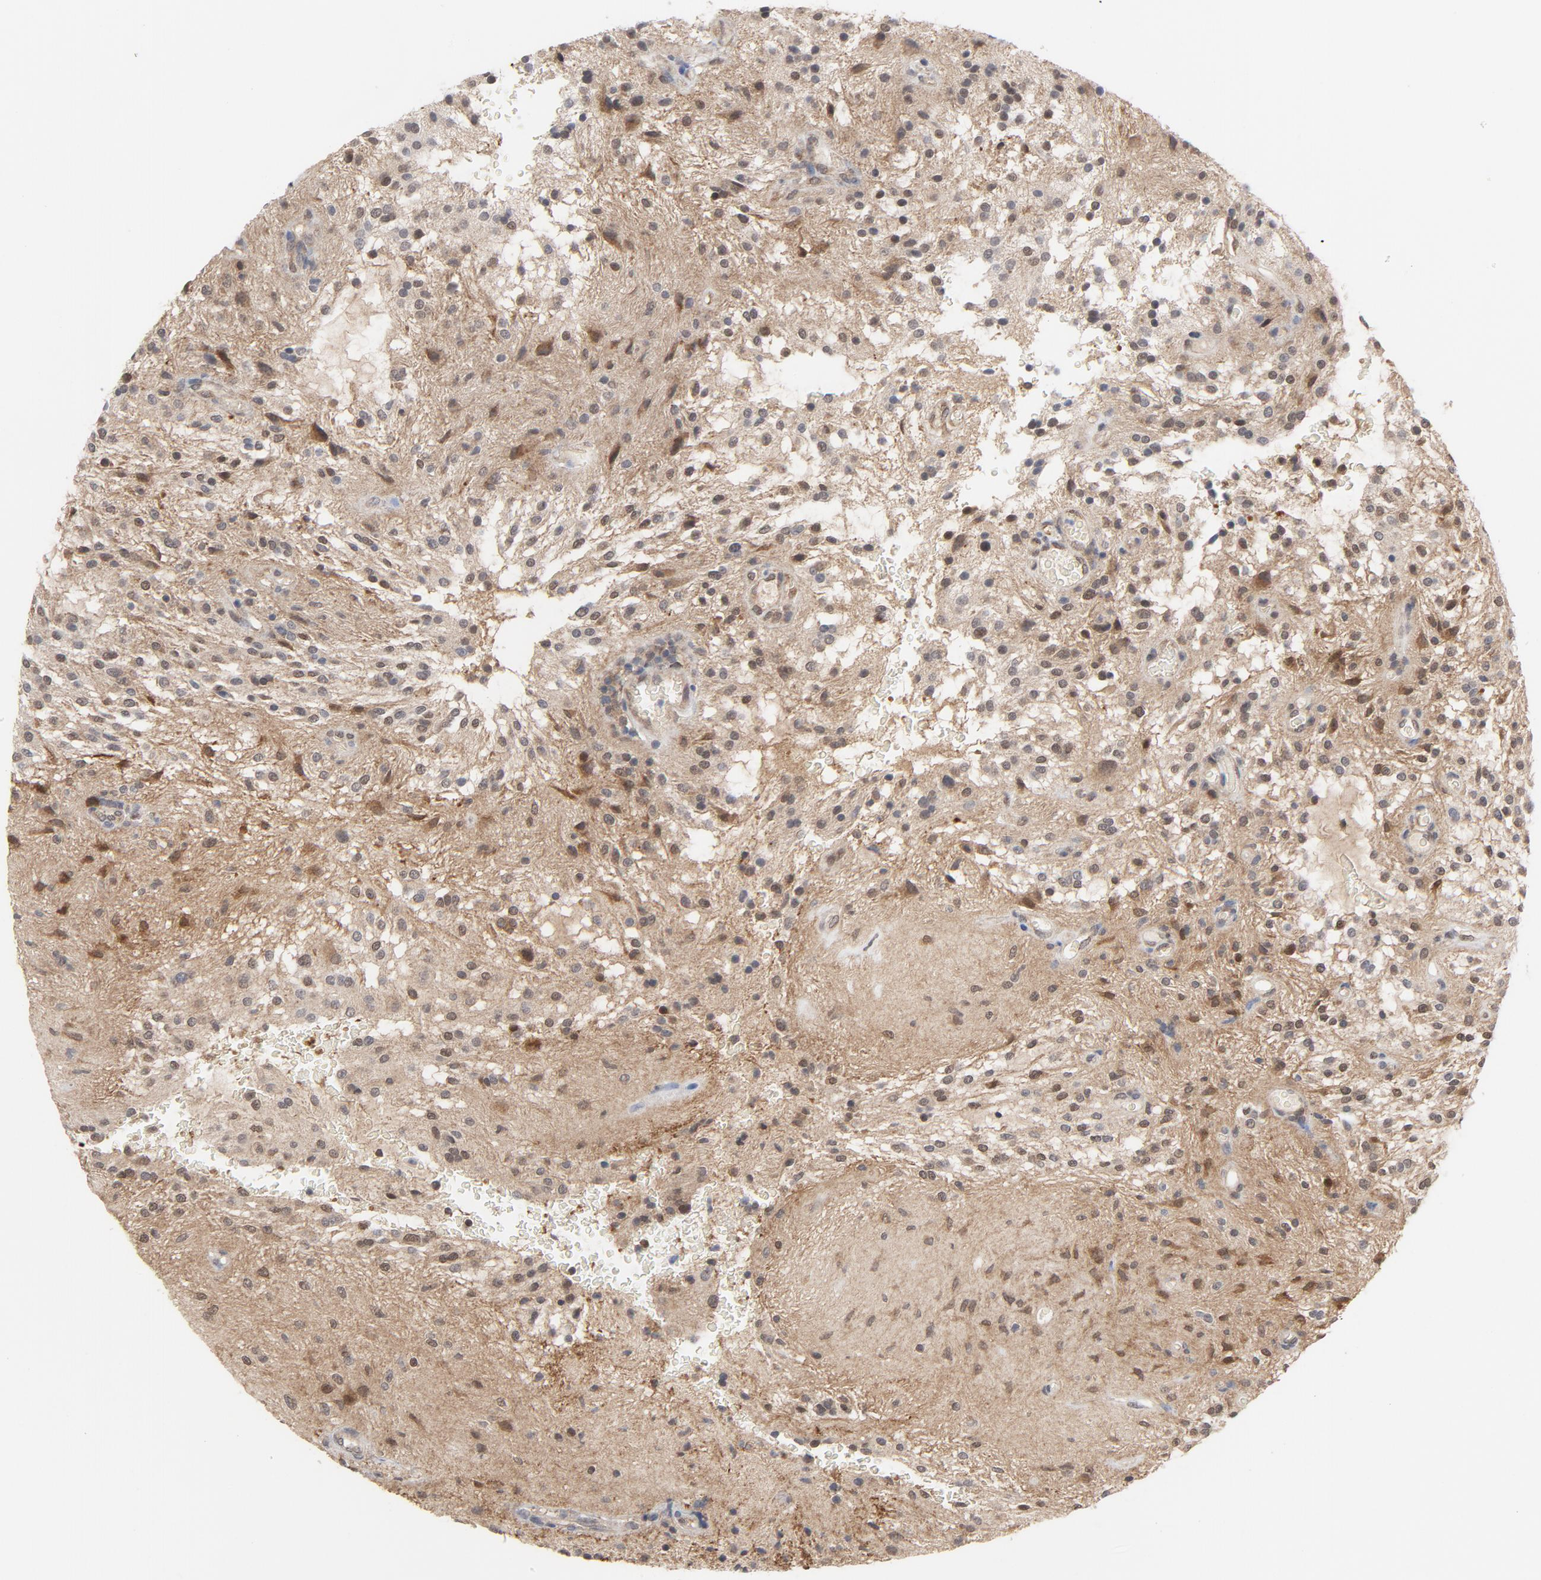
{"staining": {"intensity": "moderate", "quantity": "25%-75%", "location": "cytoplasmic/membranous,nuclear"}, "tissue": "glioma", "cell_type": "Tumor cells", "image_type": "cancer", "snomed": [{"axis": "morphology", "description": "Glioma, malignant, NOS"}, {"axis": "topography", "description": "Cerebellum"}], "caption": "Immunohistochemical staining of glioma displays moderate cytoplasmic/membranous and nuclear protein positivity in about 25%-75% of tumor cells.", "gene": "PRDX1", "patient": {"sex": "female", "age": 10}}